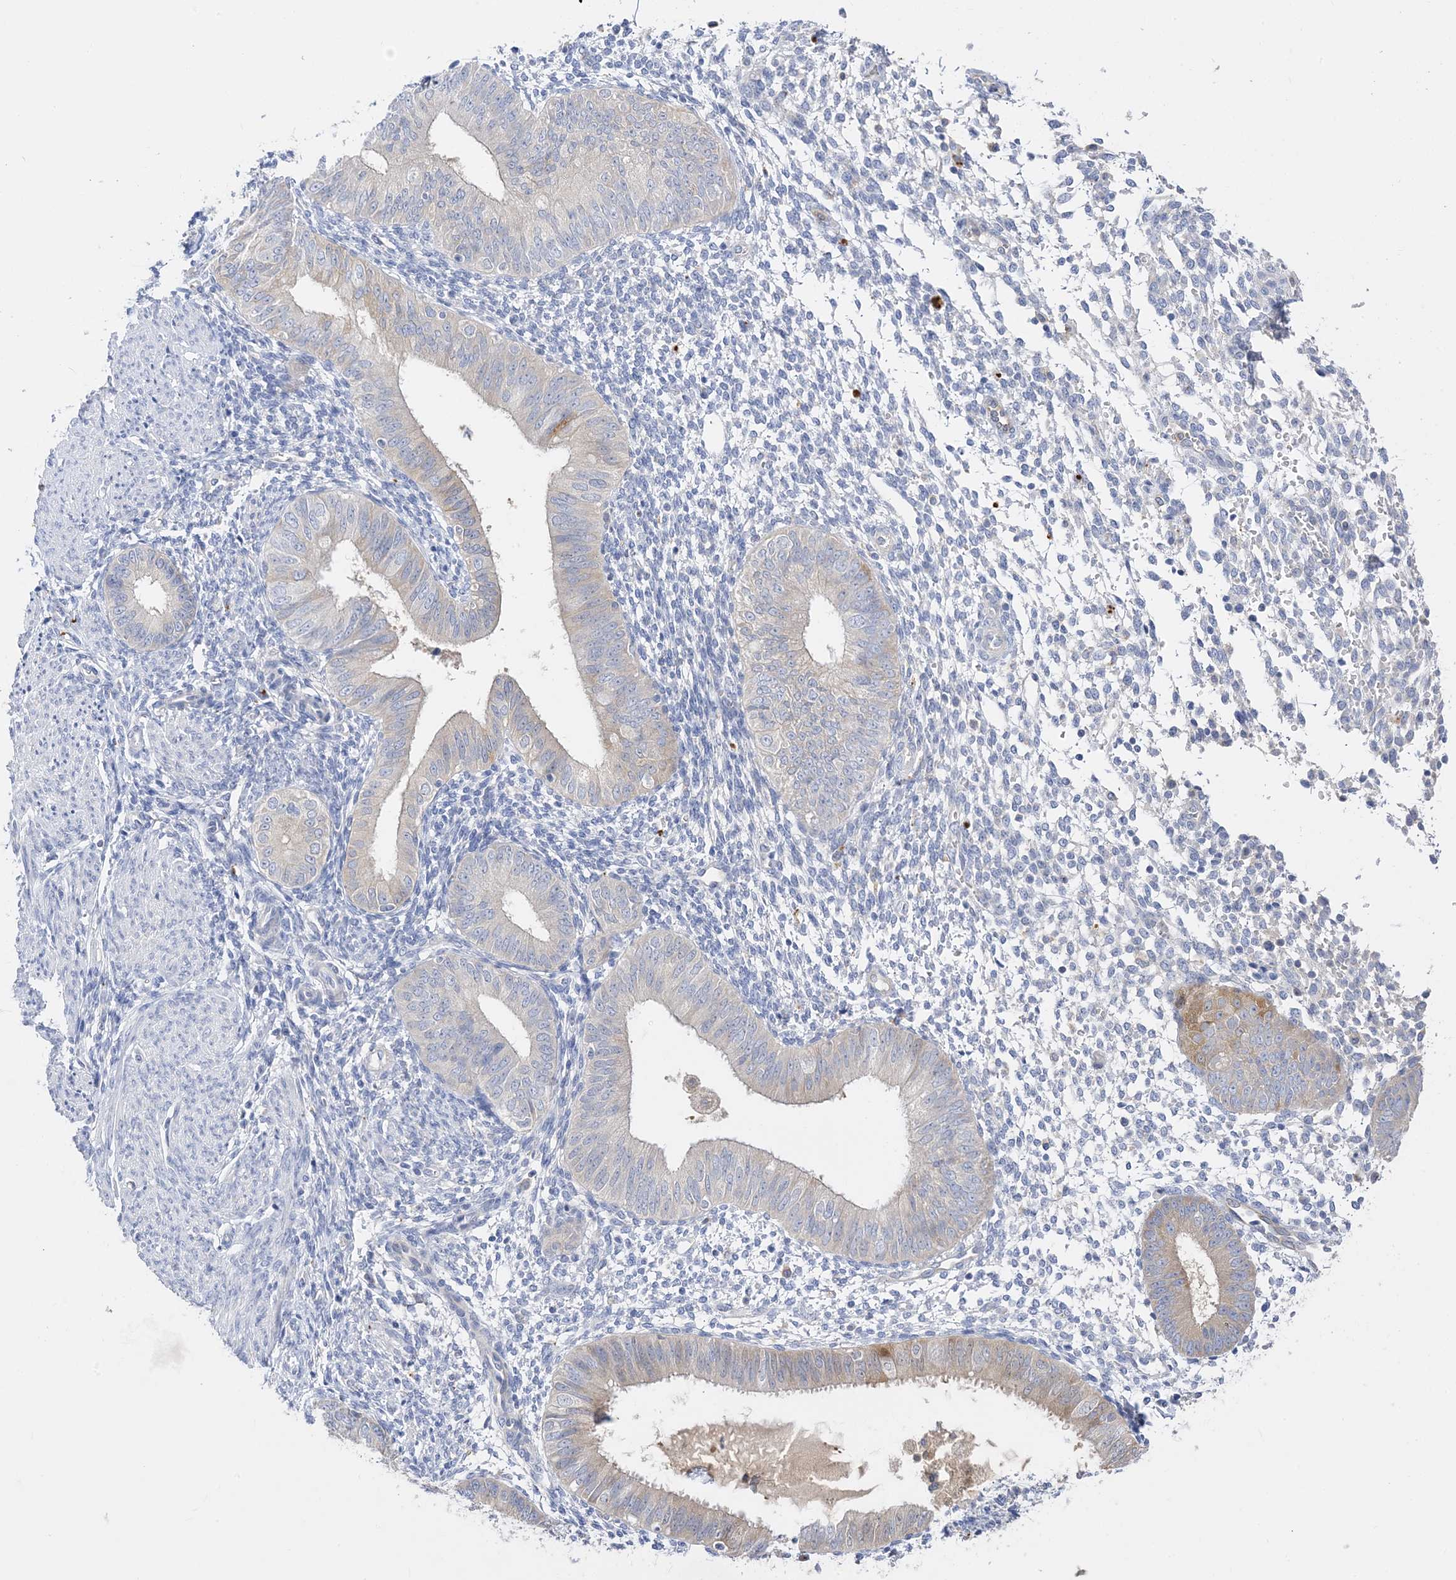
{"staining": {"intensity": "moderate", "quantity": "<25%", "location": "cytoplasmic/membranous"}, "tissue": "endometrium", "cell_type": "Cells in endometrial stroma", "image_type": "normal", "snomed": [{"axis": "morphology", "description": "Normal tissue, NOS"}, {"axis": "topography", "description": "Uterus"}, {"axis": "topography", "description": "Endometrium"}], "caption": "Moderate cytoplasmic/membranous positivity is present in about <25% of cells in endometrial stroma in unremarkable endometrium.", "gene": "ARV1", "patient": {"sex": "female", "age": 48}}